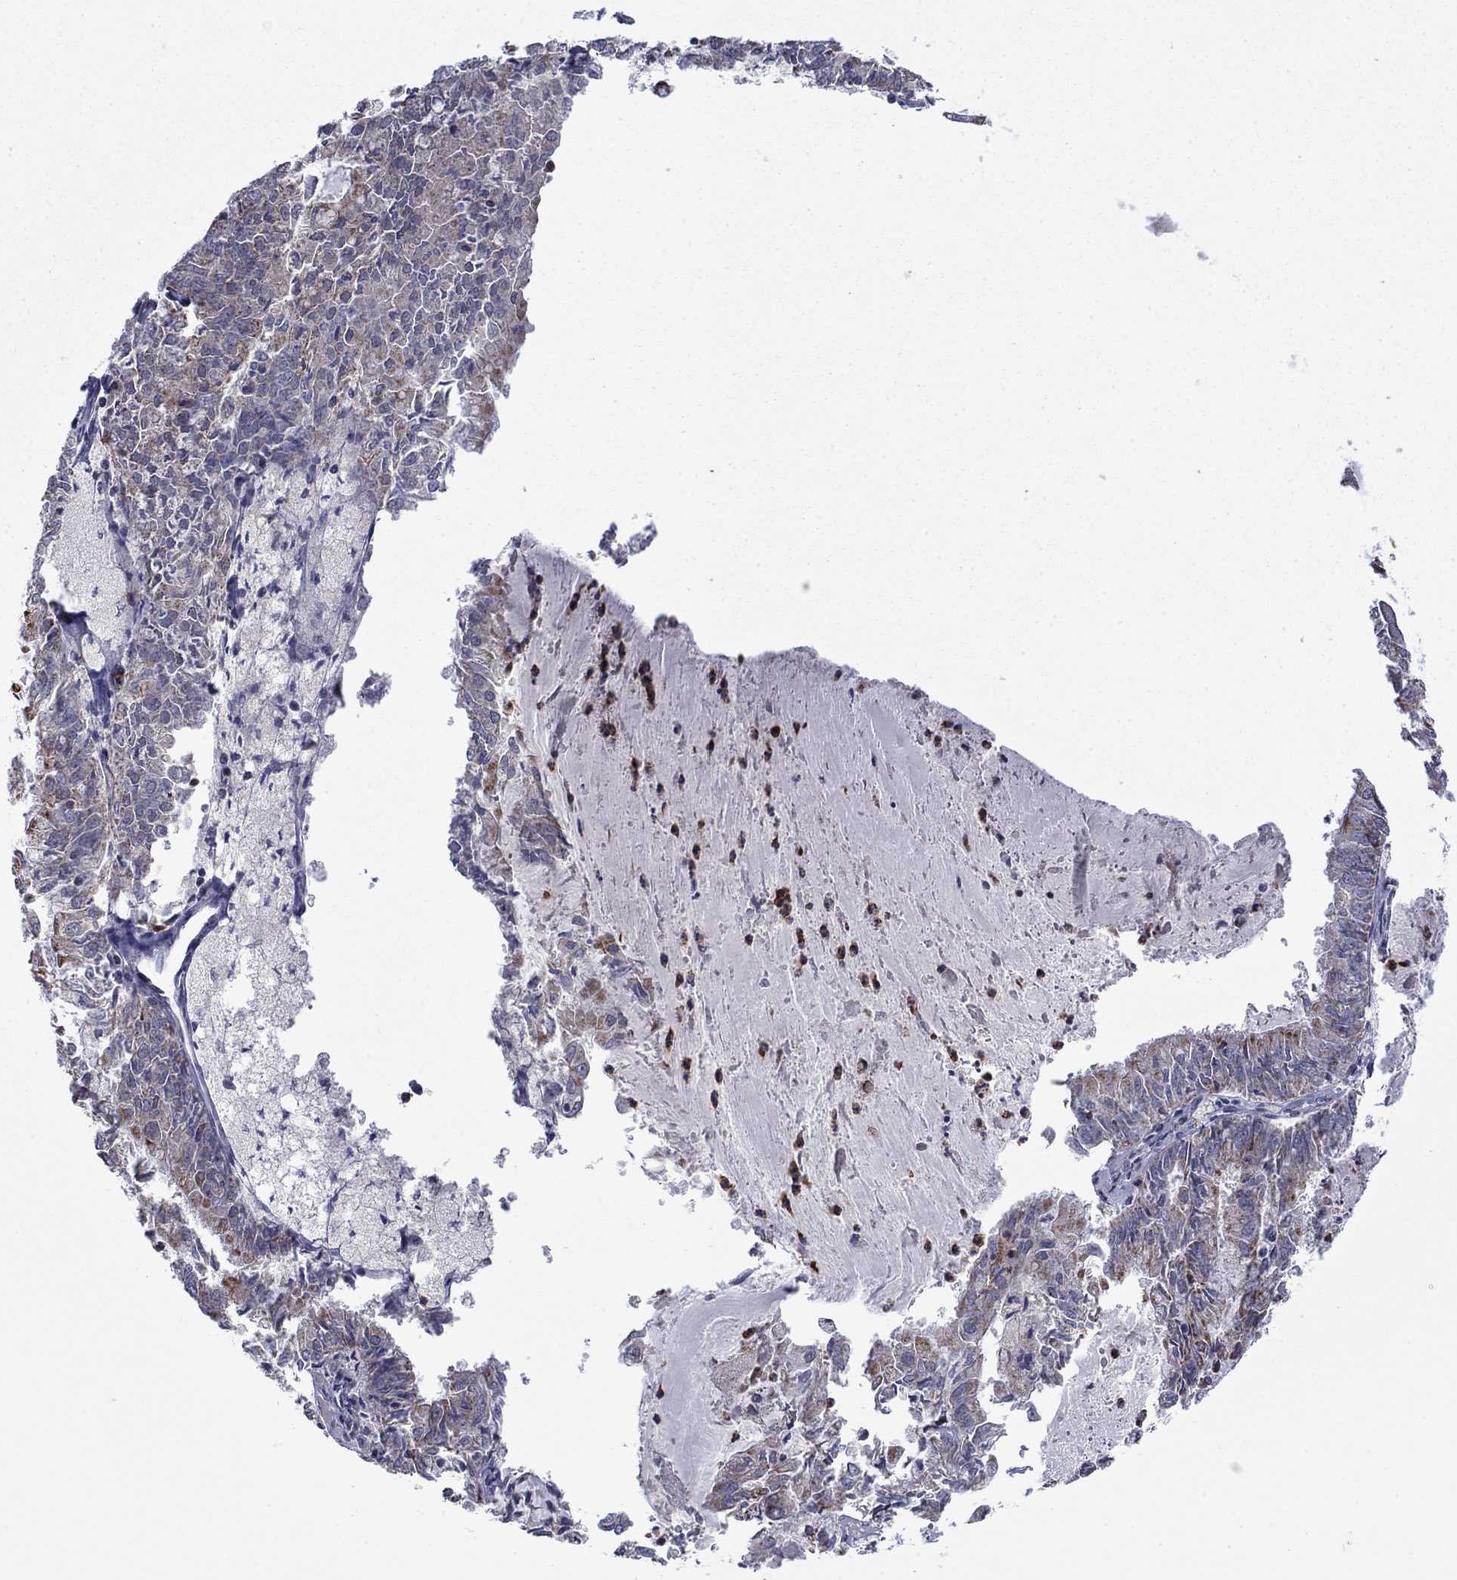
{"staining": {"intensity": "moderate", "quantity": "<25%", "location": "cytoplasmic/membranous"}, "tissue": "endometrial cancer", "cell_type": "Tumor cells", "image_type": "cancer", "snomed": [{"axis": "morphology", "description": "Adenocarcinoma, NOS"}, {"axis": "topography", "description": "Endometrium"}], "caption": "An immunohistochemistry (IHC) micrograph of neoplastic tissue is shown. Protein staining in brown labels moderate cytoplasmic/membranous positivity in endometrial cancer within tumor cells.", "gene": "DOP1B", "patient": {"sex": "female", "age": 57}}